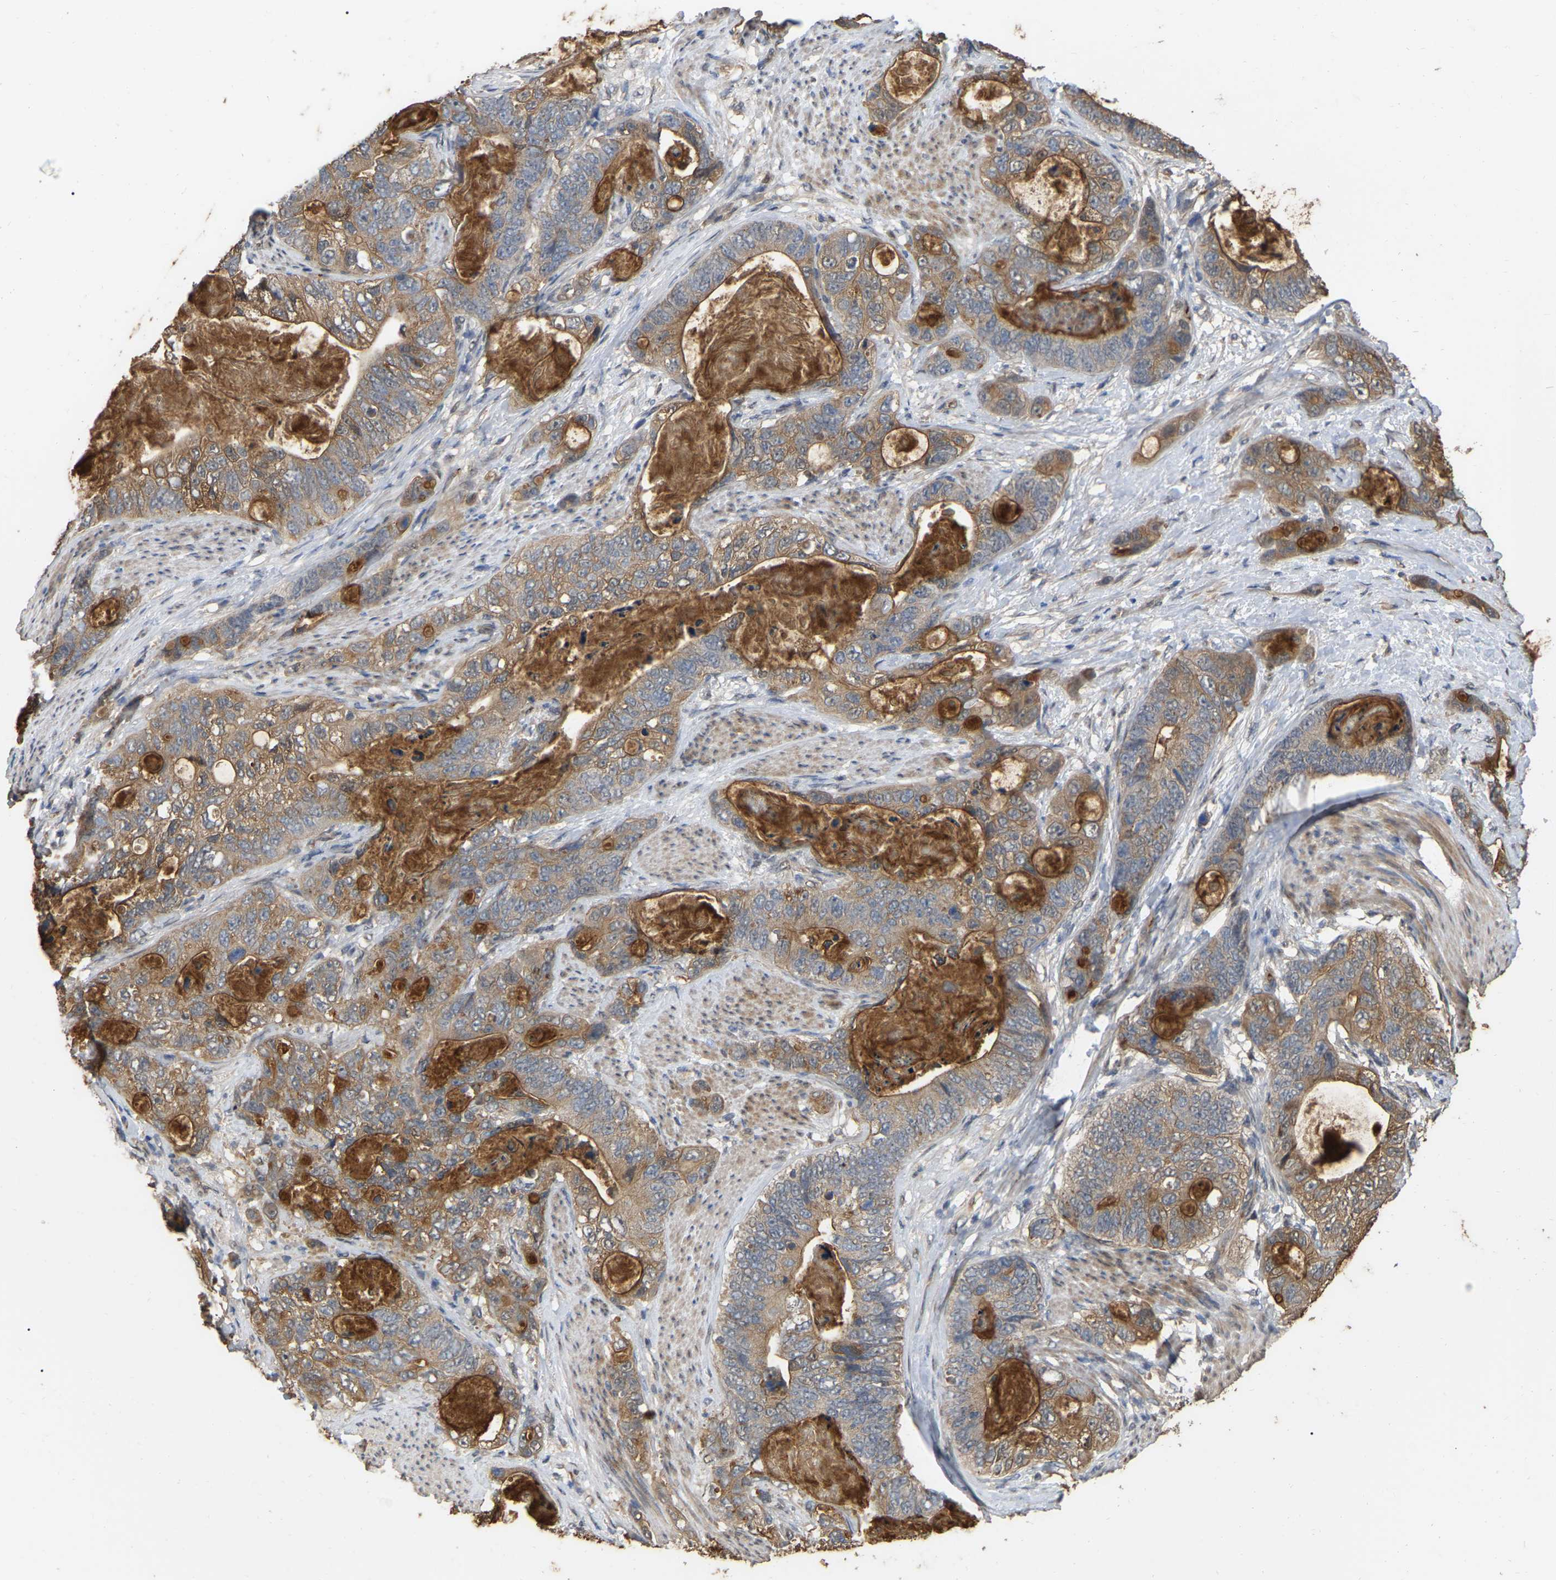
{"staining": {"intensity": "moderate", "quantity": "25%-75%", "location": "cytoplasmic/membranous"}, "tissue": "stomach cancer", "cell_type": "Tumor cells", "image_type": "cancer", "snomed": [{"axis": "morphology", "description": "Normal tissue, NOS"}, {"axis": "morphology", "description": "Adenocarcinoma, NOS"}, {"axis": "topography", "description": "Stomach"}], "caption": "Human adenocarcinoma (stomach) stained with a protein marker exhibits moderate staining in tumor cells.", "gene": "FAM219A", "patient": {"sex": "female", "age": 89}}